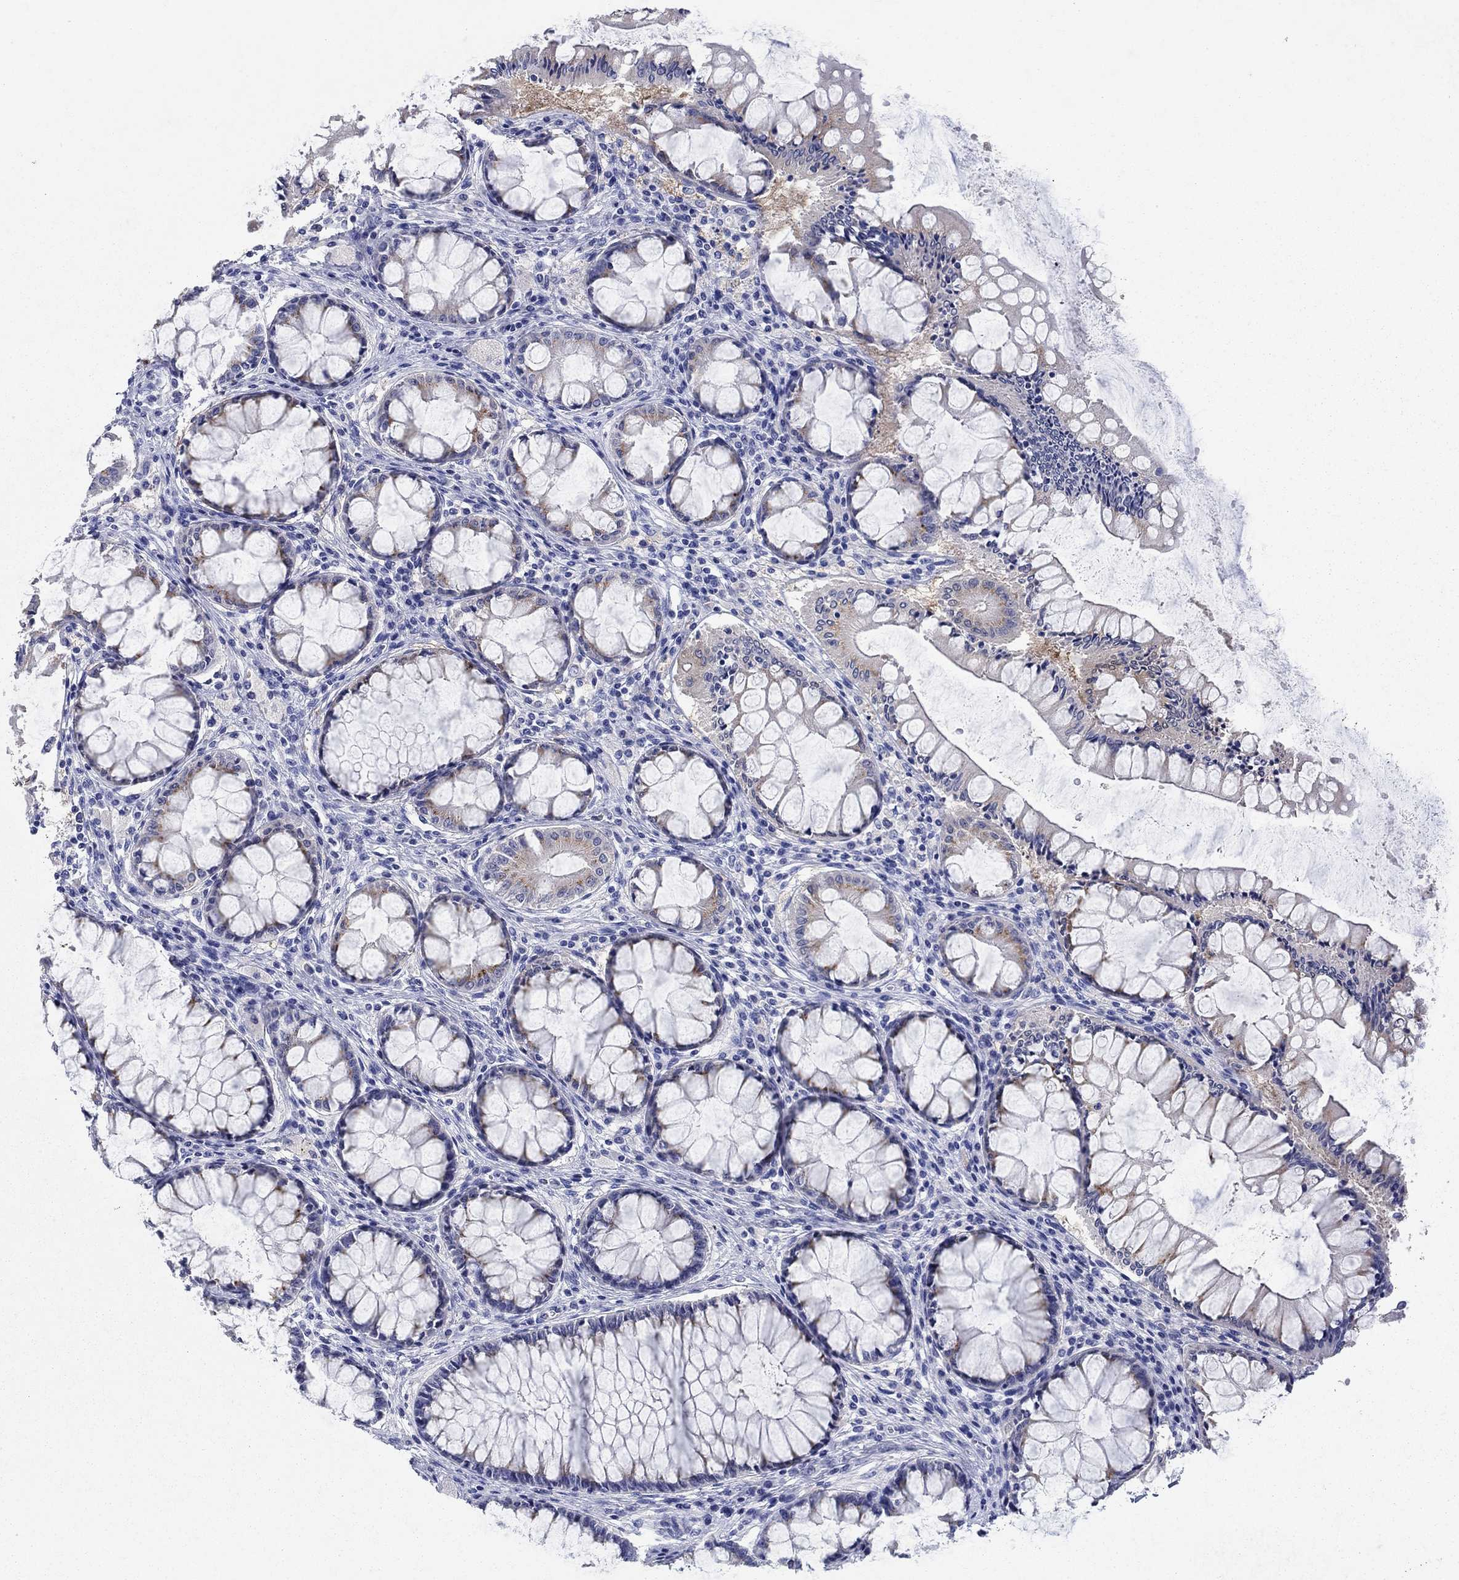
{"staining": {"intensity": "negative", "quantity": "none", "location": "none"}, "tissue": "colon", "cell_type": "Endothelial cells", "image_type": "normal", "snomed": [{"axis": "morphology", "description": "Normal tissue, NOS"}, {"axis": "topography", "description": "Colon"}], "caption": "Immunohistochemistry (IHC) photomicrograph of normal colon: colon stained with DAB (3,3'-diaminobenzidine) demonstrates no significant protein positivity in endothelial cells. (DAB IHC with hematoxylin counter stain).", "gene": "SULT2B1", "patient": {"sex": "female", "age": 65}}